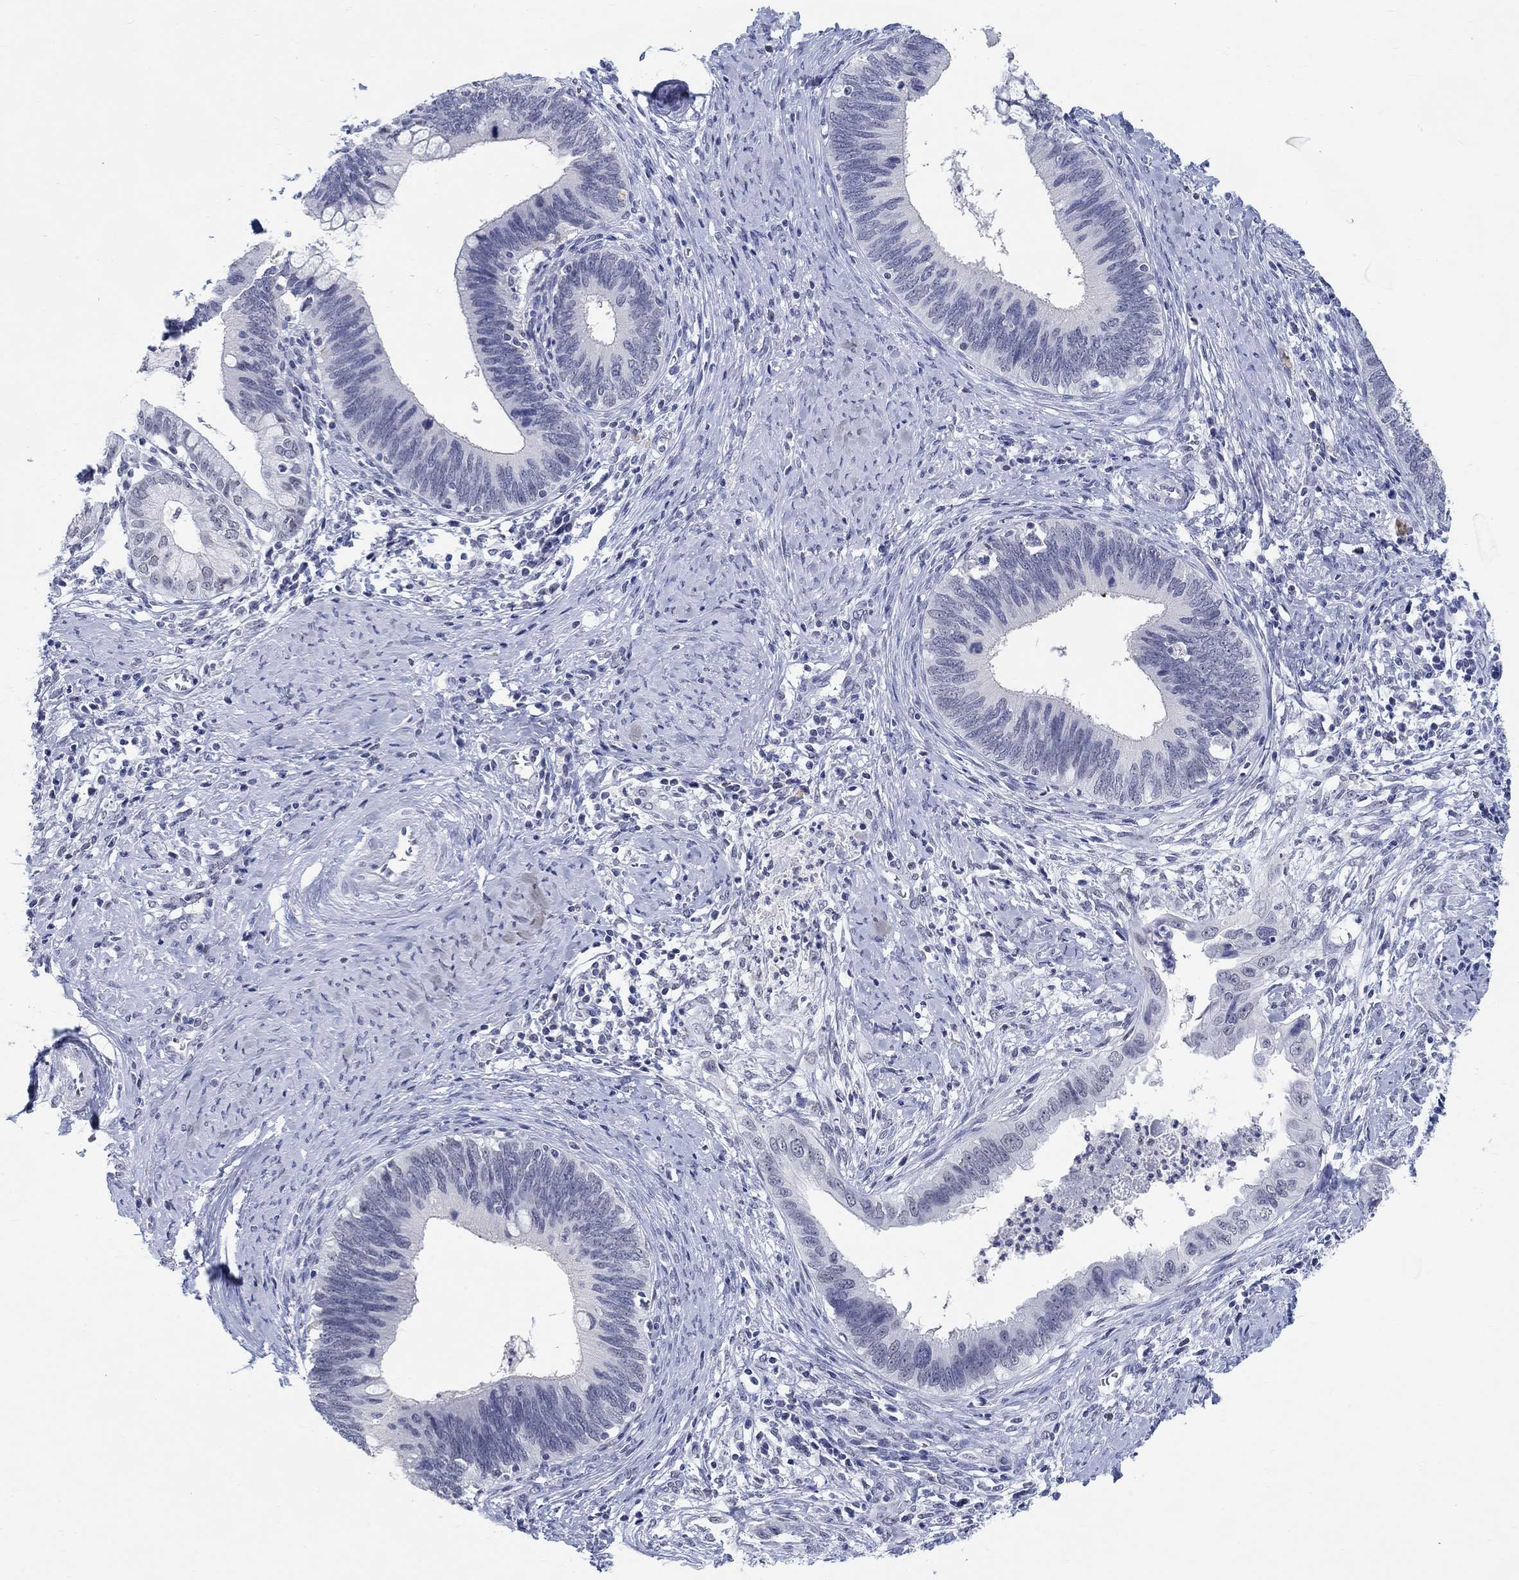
{"staining": {"intensity": "negative", "quantity": "none", "location": "none"}, "tissue": "cervical cancer", "cell_type": "Tumor cells", "image_type": "cancer", "snomed": [{"axis": "morphology", "description": "Adenocarcinoma, NOS"}, {"axis": "topography", "description": "Cervix"}], "caption": "Immunohistochemistry (IHC) image of neoplastic tissue: adenocarcinoma (cervical) stained with DAB reveals no significant protein expression in tumor cells.", "gene": "ANKS1B", "patient": {"sex": "female", "age": 42}}